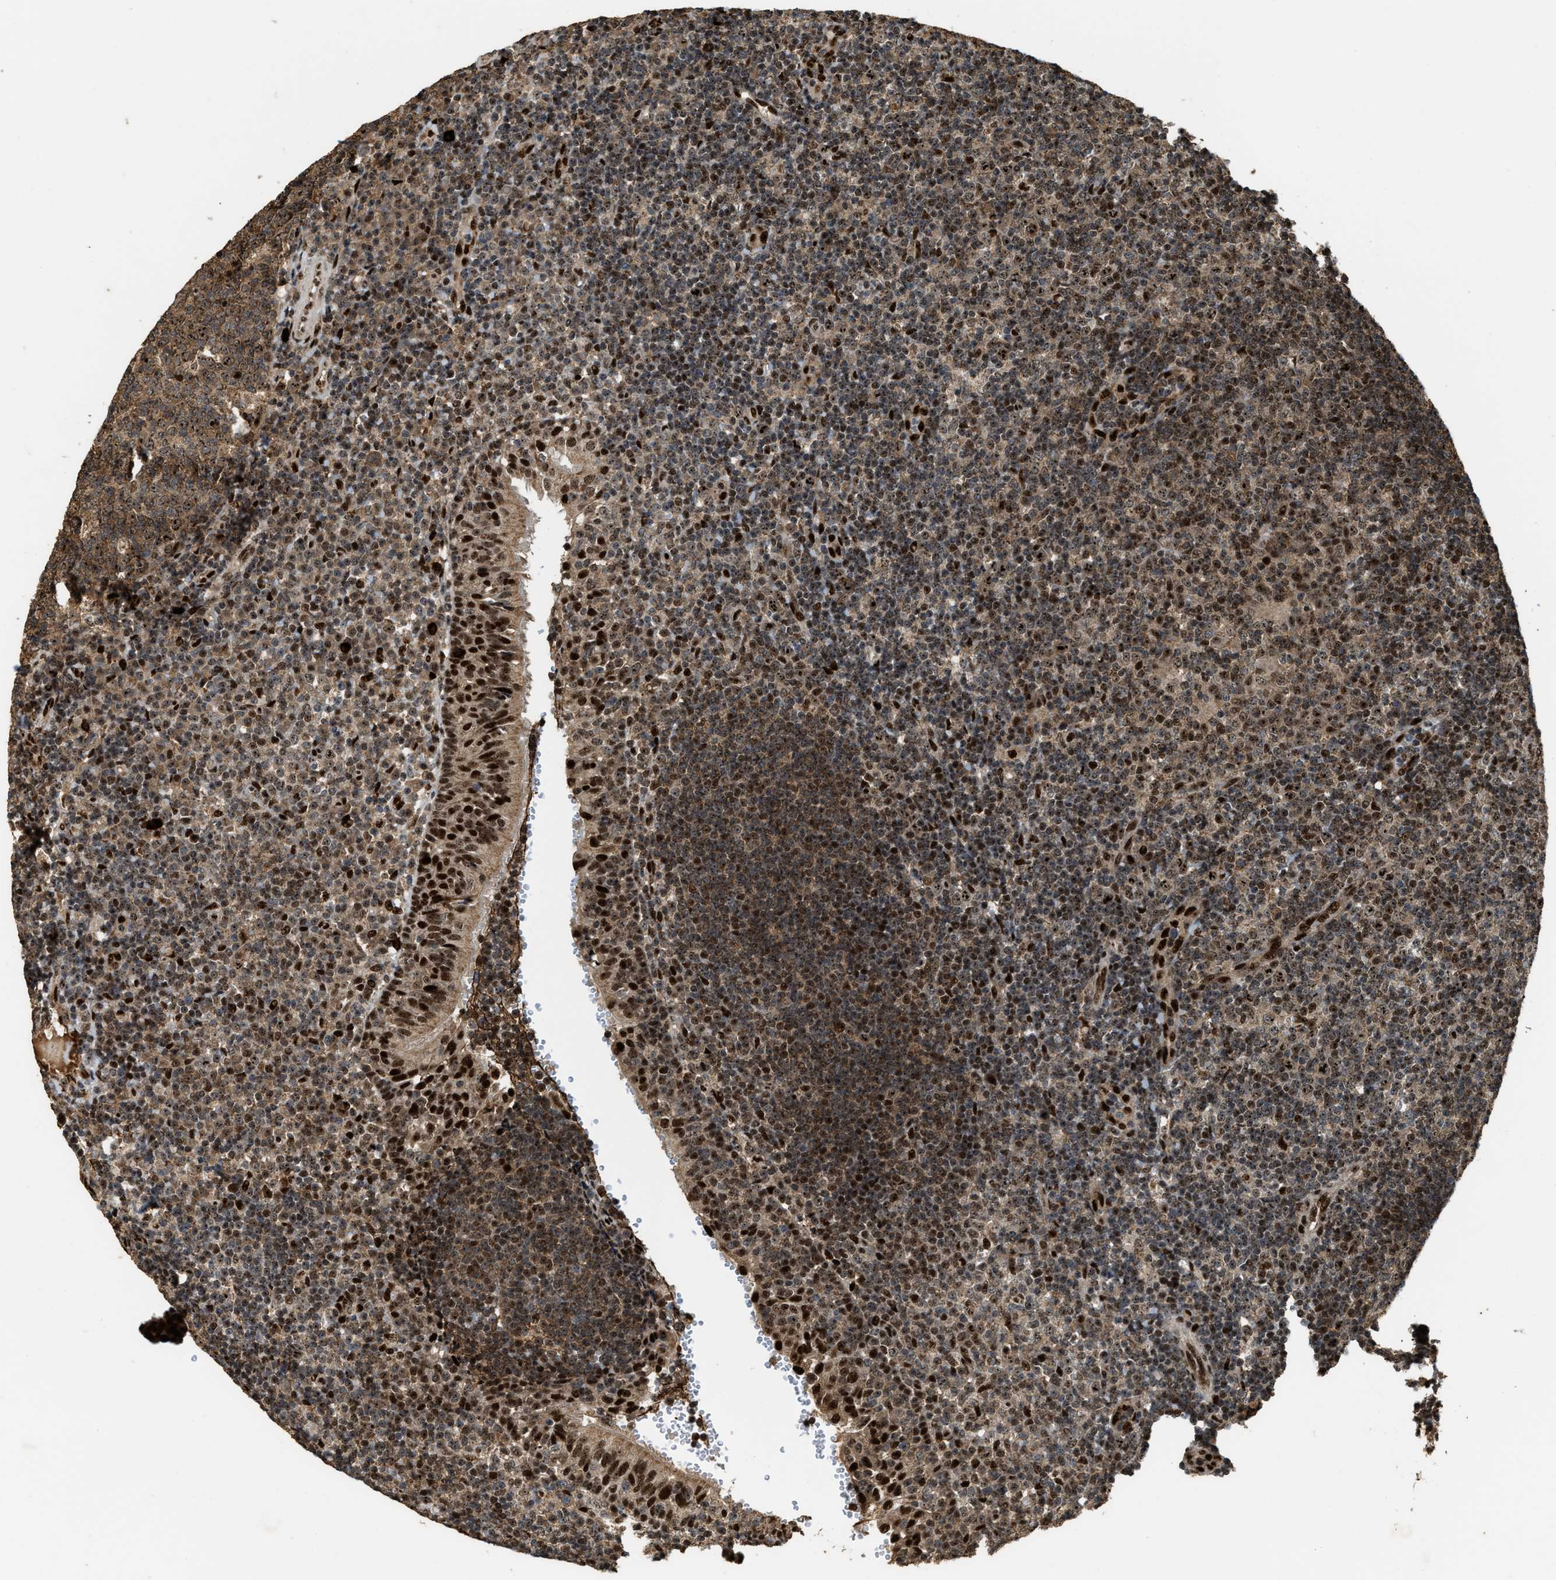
{"staining": {"intensity": "moderate", "quantity": ">75%", "location": "cytoplasmic/membranous,nuclear"}, "tissue": "tonsil", "cell_type": "Germinal center cells", "image_type": "normal", "snomed": [{"axis": "morphology", "description": "Normal tissue, NOS"}, {"axis": "topography", "description": "Tonsil"}], "caption": "Protein staining of normal tonsil demonstrates moderate cytoplasmic/membranous,nuclear staining in approximately >75% of germinal center cells.", "gene": "ZNF687", "patient": {"sex": "female", "age": 40}}